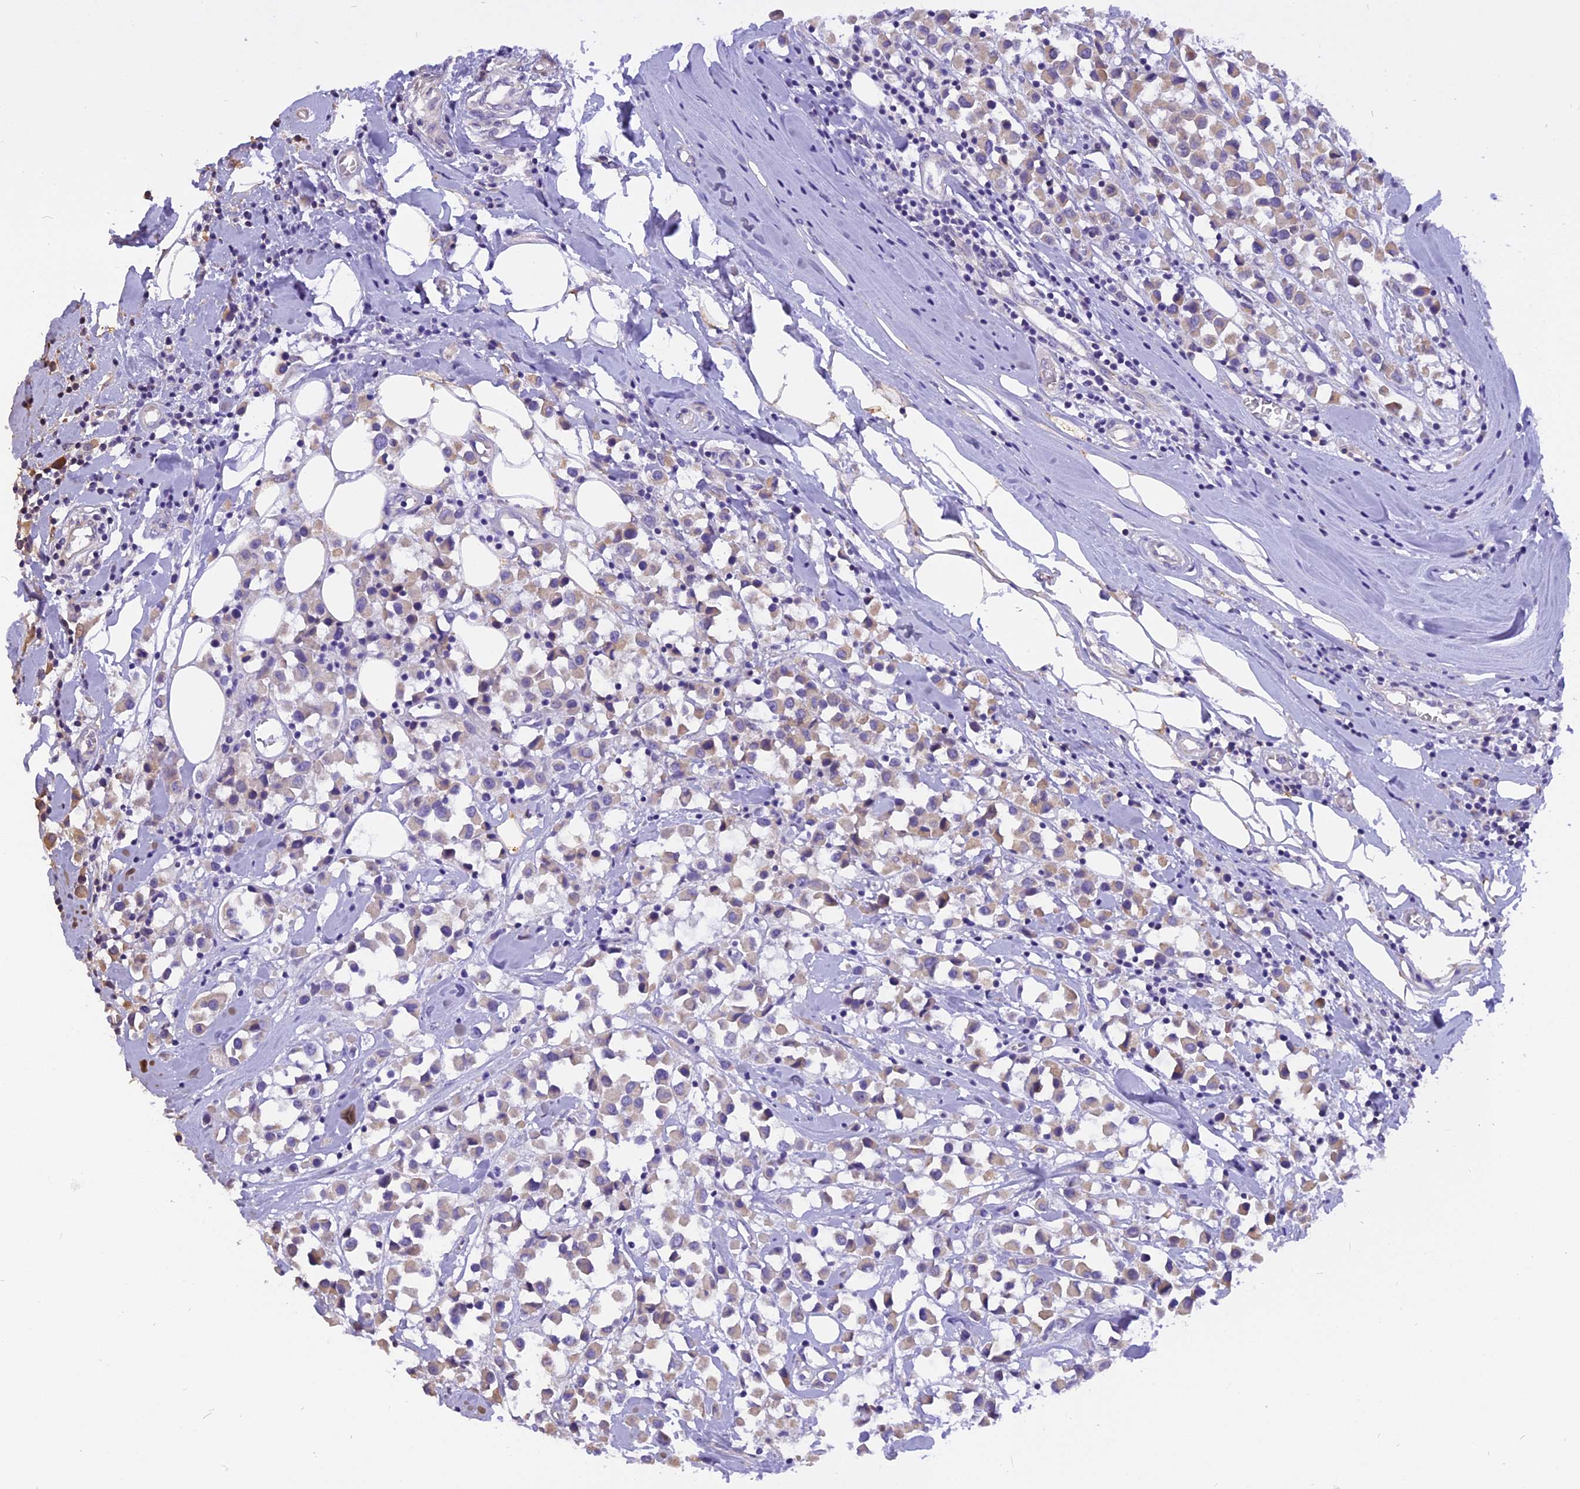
{"staining": {"intensity": "weak", "quantity": "<25%", "location": "cytoplasmic/membranous"}, "tissue": "breast cancer", "cell_type": "Tumor cells", "image_type": "cancer", "snomed": [{"axis": "morphology", "description": "Duct carcinoma"}, {"axis": "topography", "description": "Breast"}], "caption": "DAB immunohistochemical staining of human breast intraductal carcinoma shows no significant positivity in tumor cells.", "gene": "TRIM3", "patient": {"sex": "female", "age": 61}}